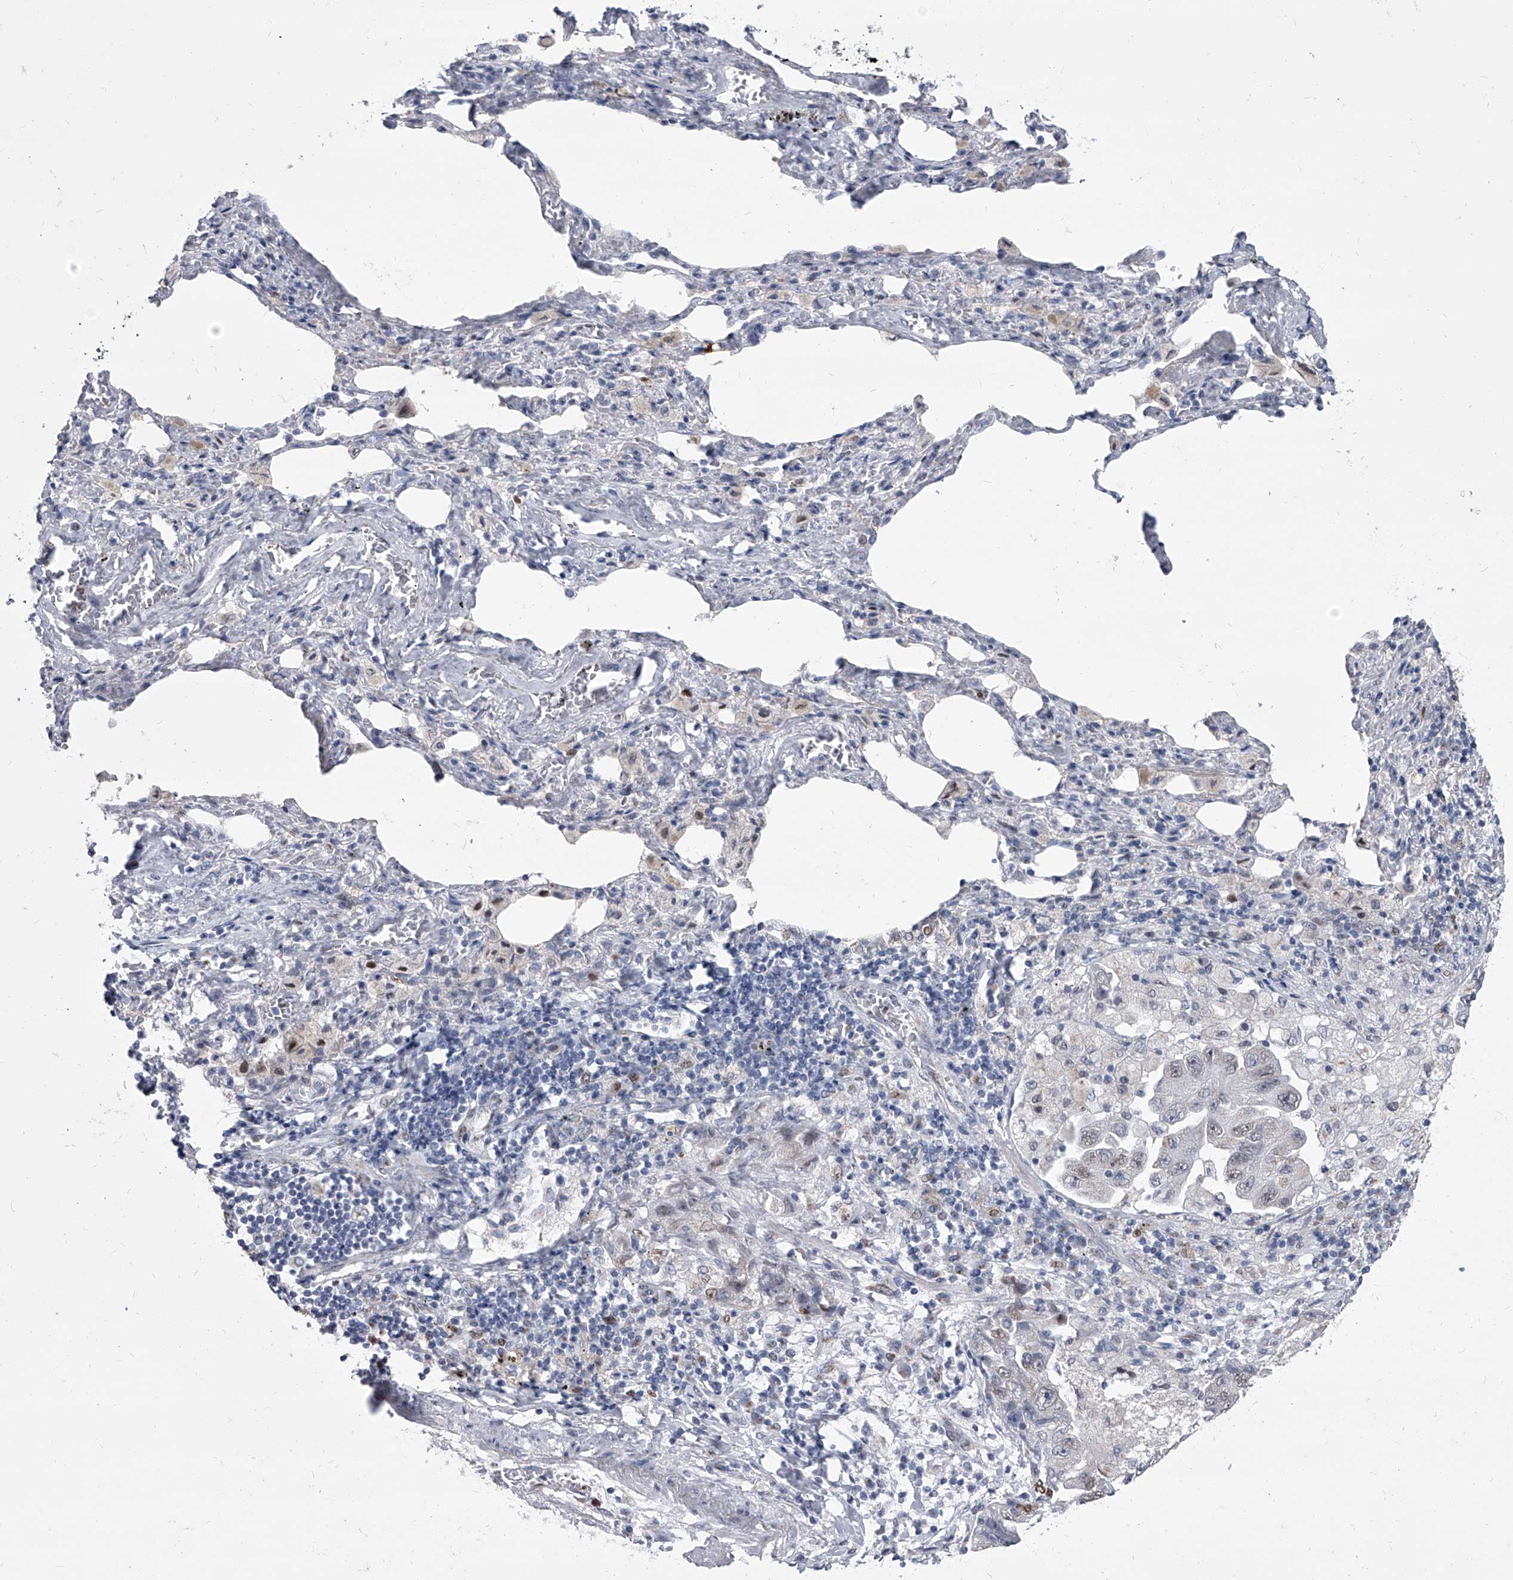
{"staining": {"intensity": "weak", "quantity": "<25%", "location": "nuclear"}, "tissue": "lung cancer", "cell_type": "Tumor cells", "image_type": "cancer", "snomed": [{"axis": "morphology", "description": "Adenocarcinoma, NOS"}, {"axis": "topography", "description": "Lung"}], "caption": "DAB immunohistochemical staining of lung cancer (adenocarcinoma) demonstrates no significant expression in tumor cells.", "gene": "EVA1C", "patient": {"sex": "female", "age": 51}}